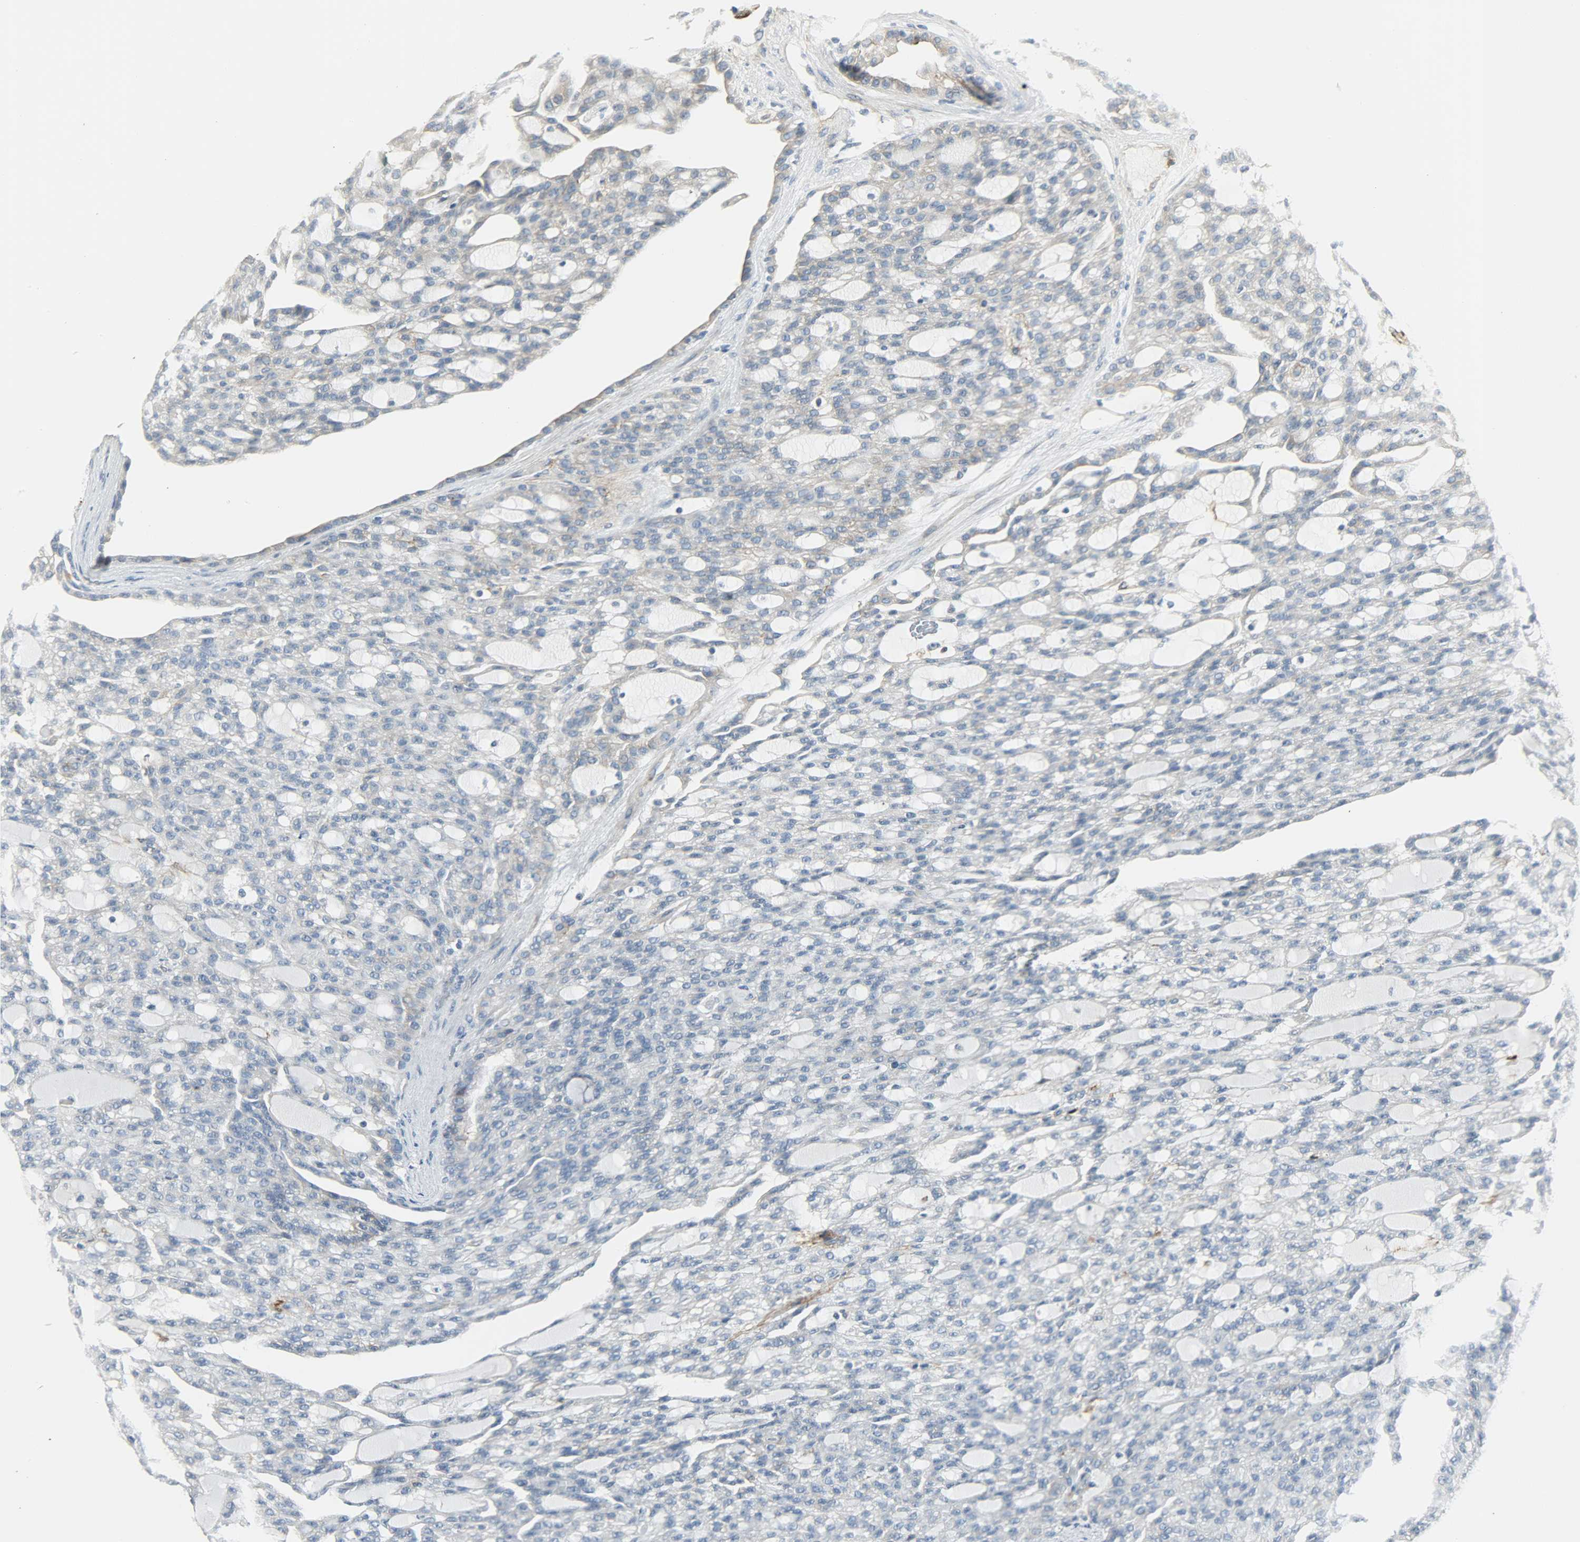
{"staining": {"intensity": "negative", "quantity": "none", "location": "none"}, "tissue": "renal cancer", "cell_type": "Tumor cells", "image_type": "cancer", "snomed": [{"axis": "morphology", "description": "Adenocarcinoma, NOS"}, {"axis": "topography", "description": "Kidney"}], "caption": "Renal cancer stained for a protein using IHC demonstrates no positivity tumor cells.", "gene": "ENPEP", "patient": {"sex": "male", "age": 63}}